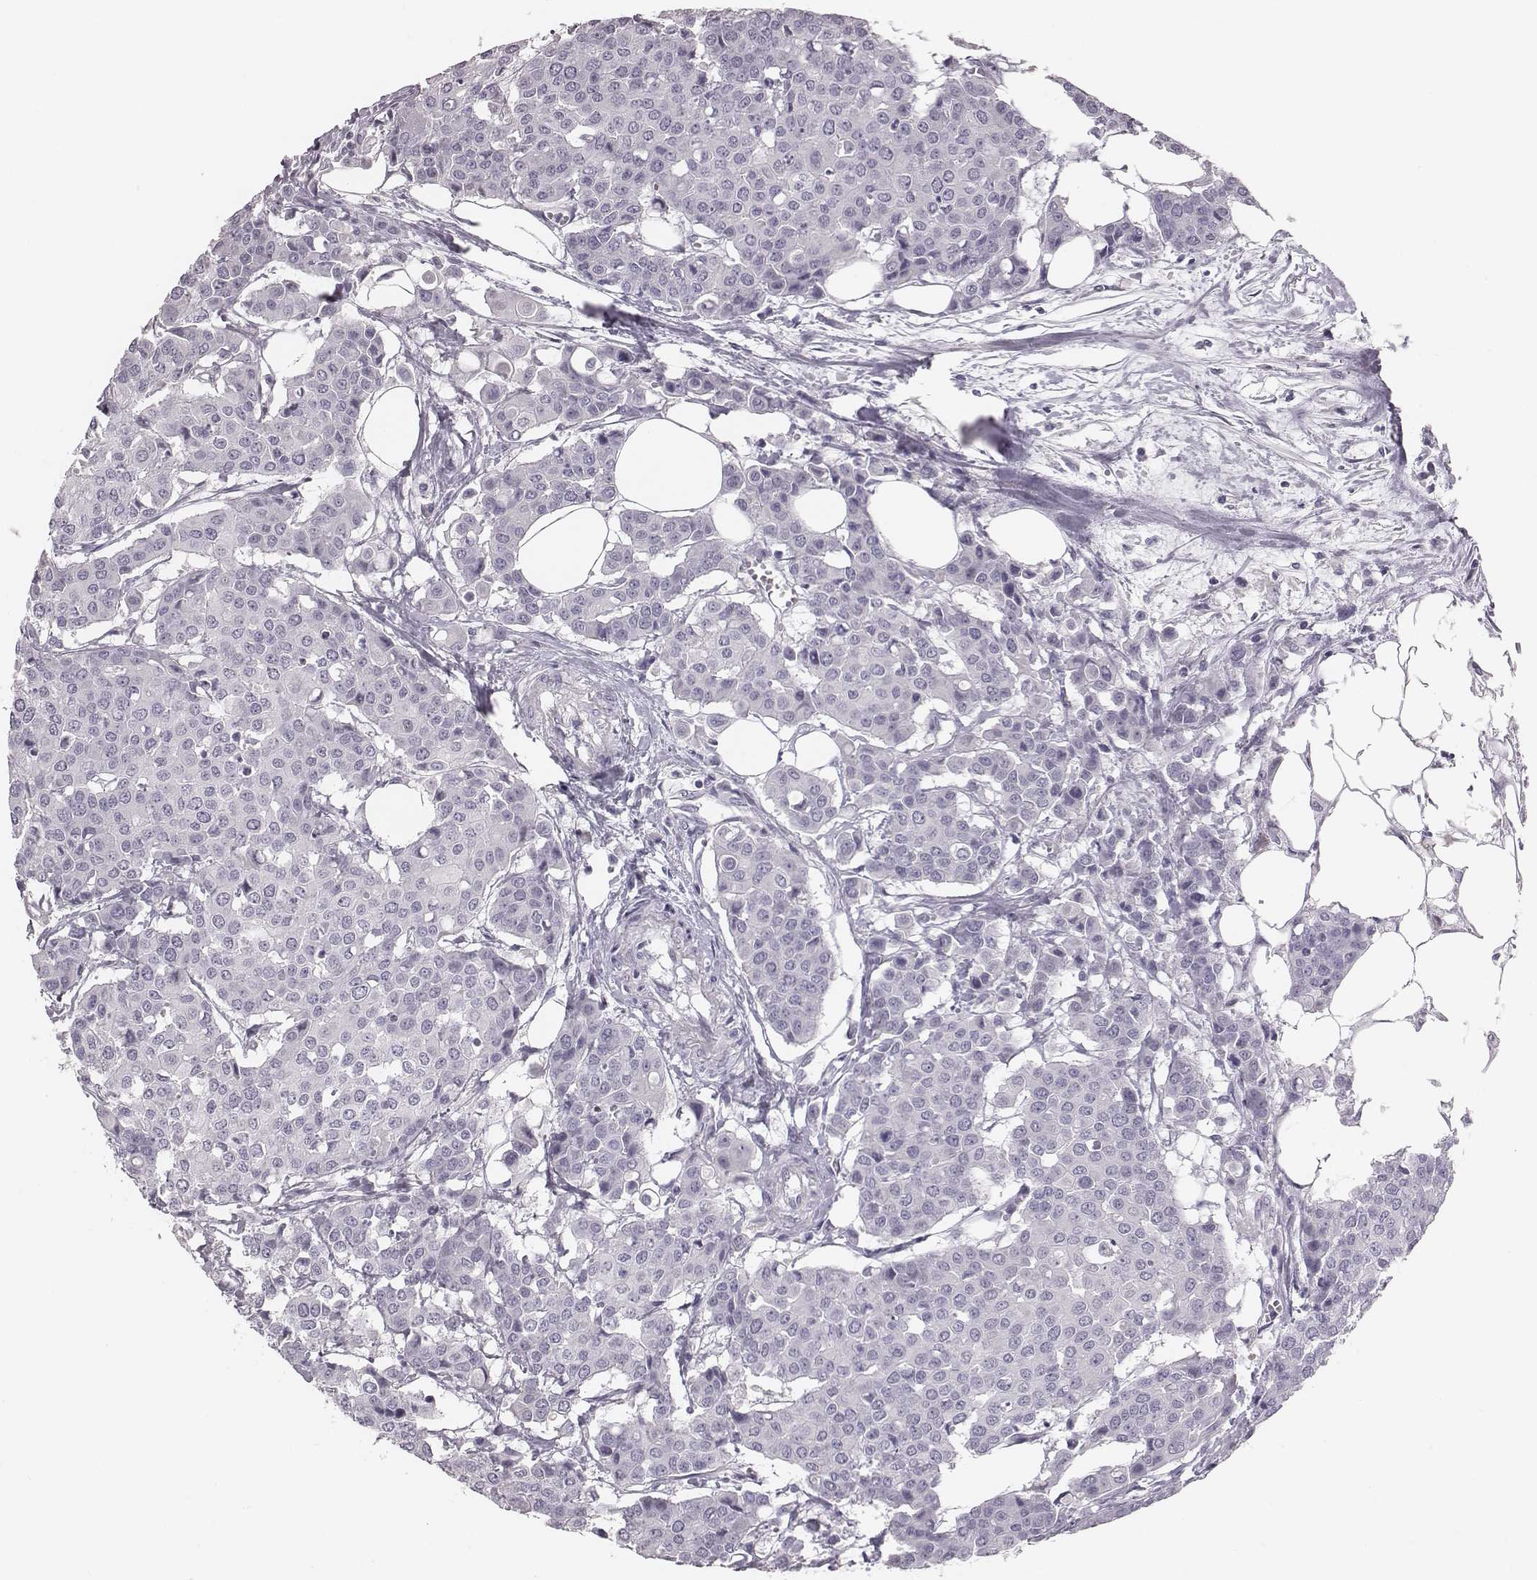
{"staining": {"intensity": "negative", "quantity": "none", "location": "none"}, "tissue": "carcinoid", "cell_type": "Tumor cells", "image_type": "cancer", "snomed": [{"axis": "morphology", "description": "Carcinoid, malignant, NOS"}, {"axis": "topography", "description": "Colon"}], "caption": "This is a photomicrograph of immunohistochemistry staining of malignant carcinoid, which shows no expression in tumor cells.", "gene": "CACNG4", "patient": {"sex": "male", "age": 81}}